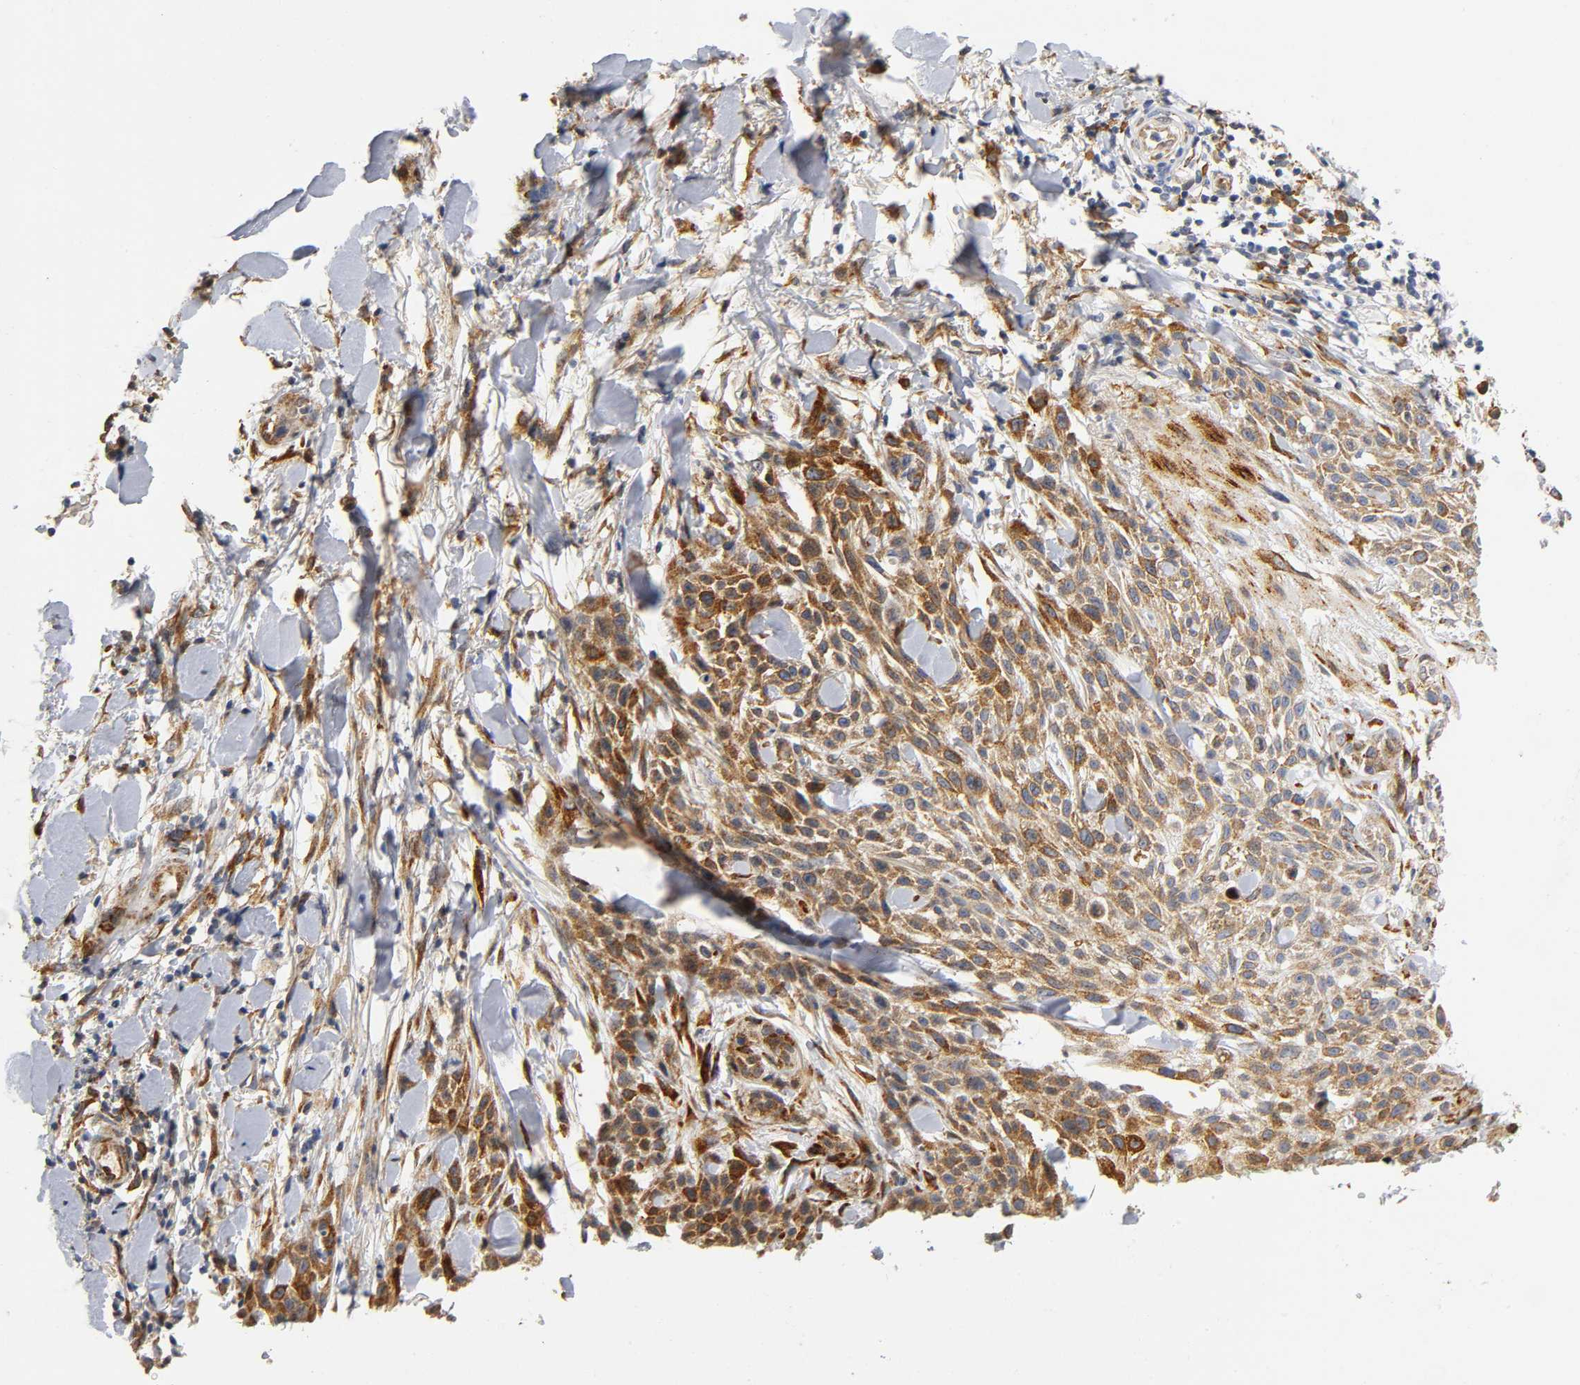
{"staining": {"intensity": "moderate", "quantity": ">75%", "location": "cytoplasmic/membranous"}, "tissue": "skin cancer", "cell_type": "Tumor cells", "image_type": "cancer", "snomed": [{"axis": "morphology", "description": "Squamous cell carcinoma, NOS"}, {"axis": "topography", "description": "Skin"}], "caption": "A histopathology image showing moderate cytoplasmic/membranous staining in about >75% of tumor cells in skin cancer, as visualized by brown immunohistochemical staining.", "gene": "SOS2", "patient": {"sex": "female", "age": 42}}